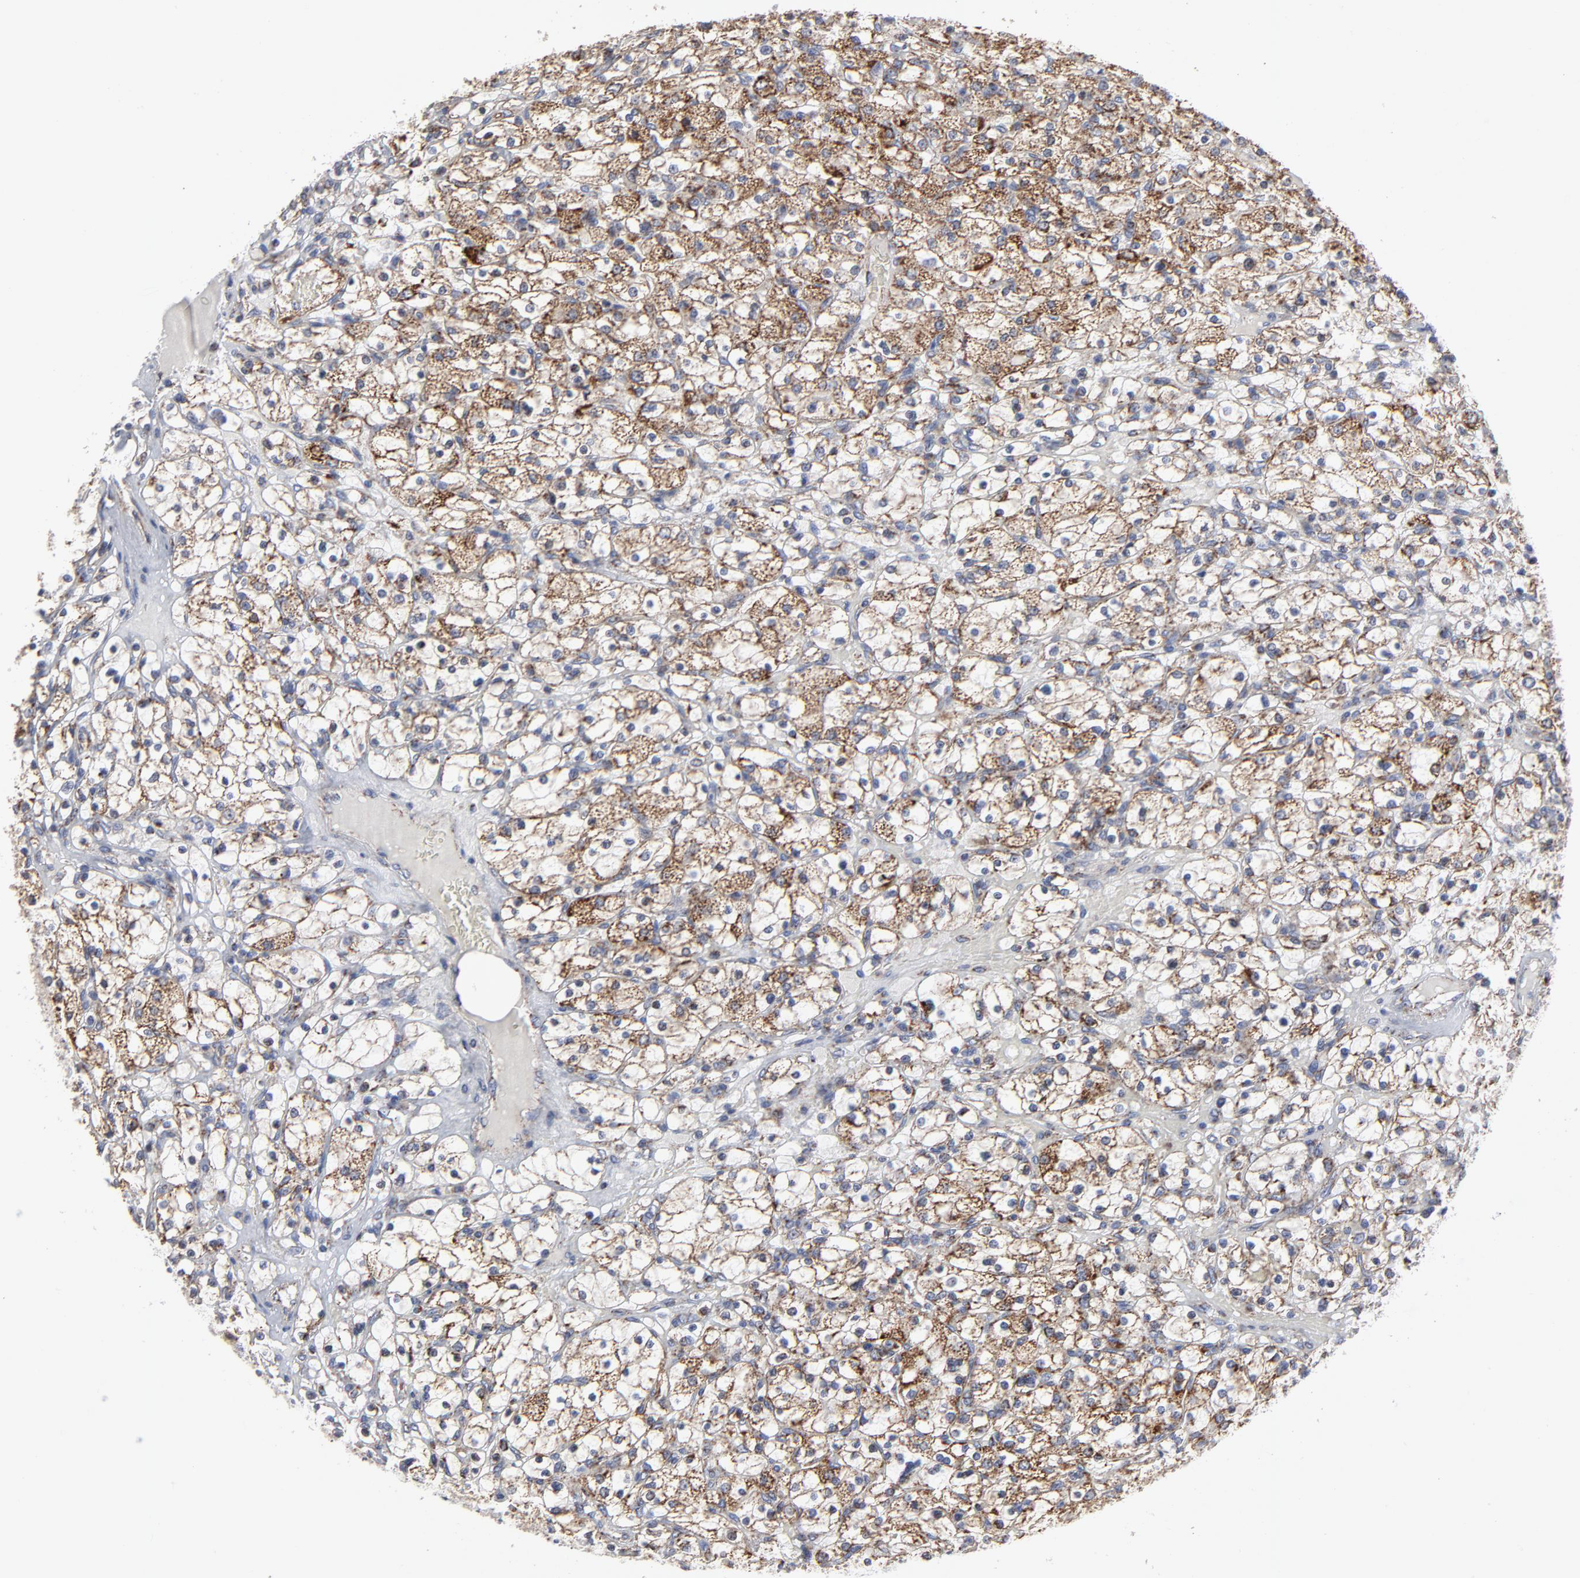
{"staining": {"intensity": "moderate", "quantity": "25%-75%", "location": "cytoplasmic/membranous"}, "tissue": "renal cancer", "cell_type": "Tumor cells", "image_type": "cancer", "snomed": [{"axis": "morphology", "description": "Adenocarcinoma, NOS"}, {"axis": "topography", "description": "Kidney"}], "caption": "A histopathology image of human renal cancer stained for a protein exhibits moderate cytoplasmic/membranous brown staining in tumor cells.", "gene": "TXNRD2", "patient": {"sex": "female", "age": 83}}